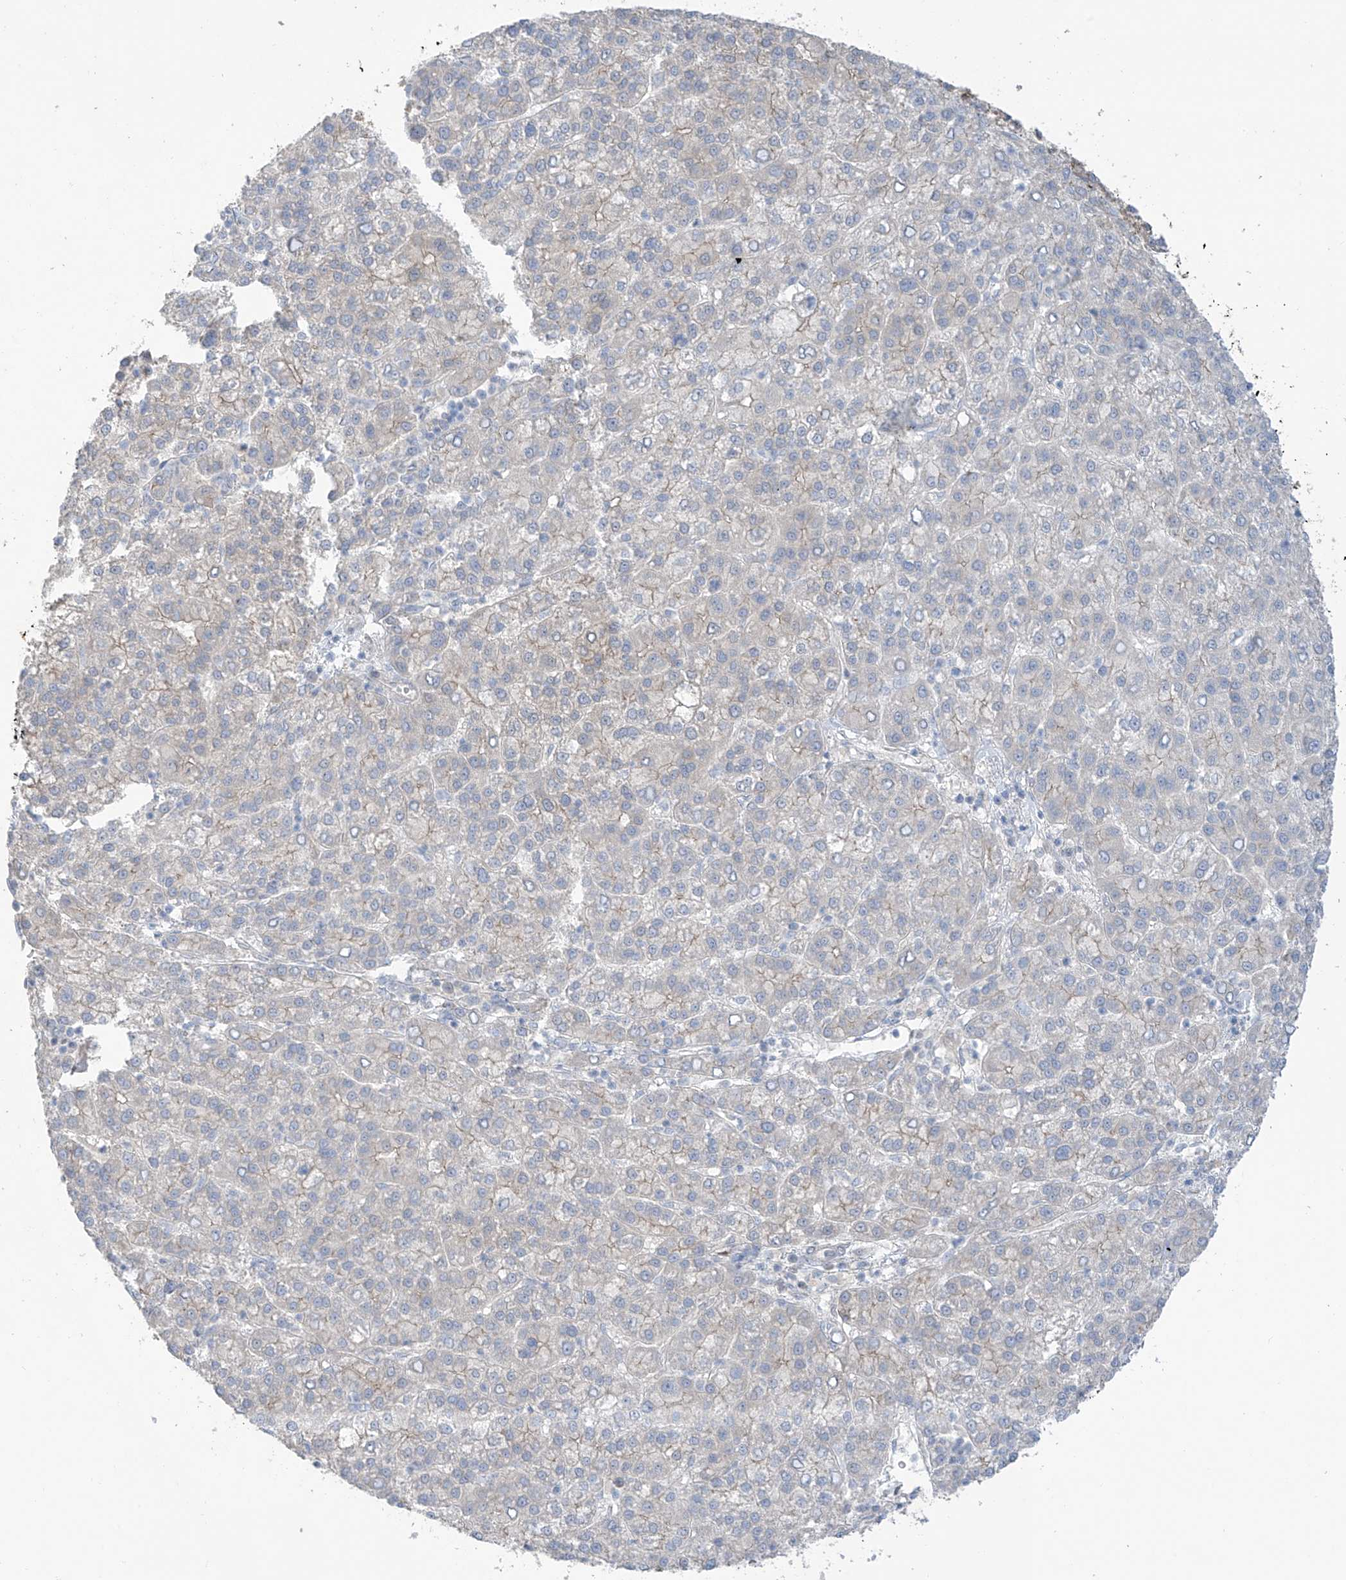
{"staining": {"intensity": "negative", "quantity": "none", "location": "none"}, "tissue": "liver cancer", "cell_type": "Tumor cells", "image_type": "cancer", "snomed": [{"axis": "morphology", "description": "Carcinoma, Hepatocellular, NOS"}, {"axis": "topography", "description": "Liver"}], "caption": "The micrograph shows no staining of tumor cells in hepatocellular carcinoma (liver).", "gene": "EIPR1", "patient": {"sex": "female", "age": 58}}